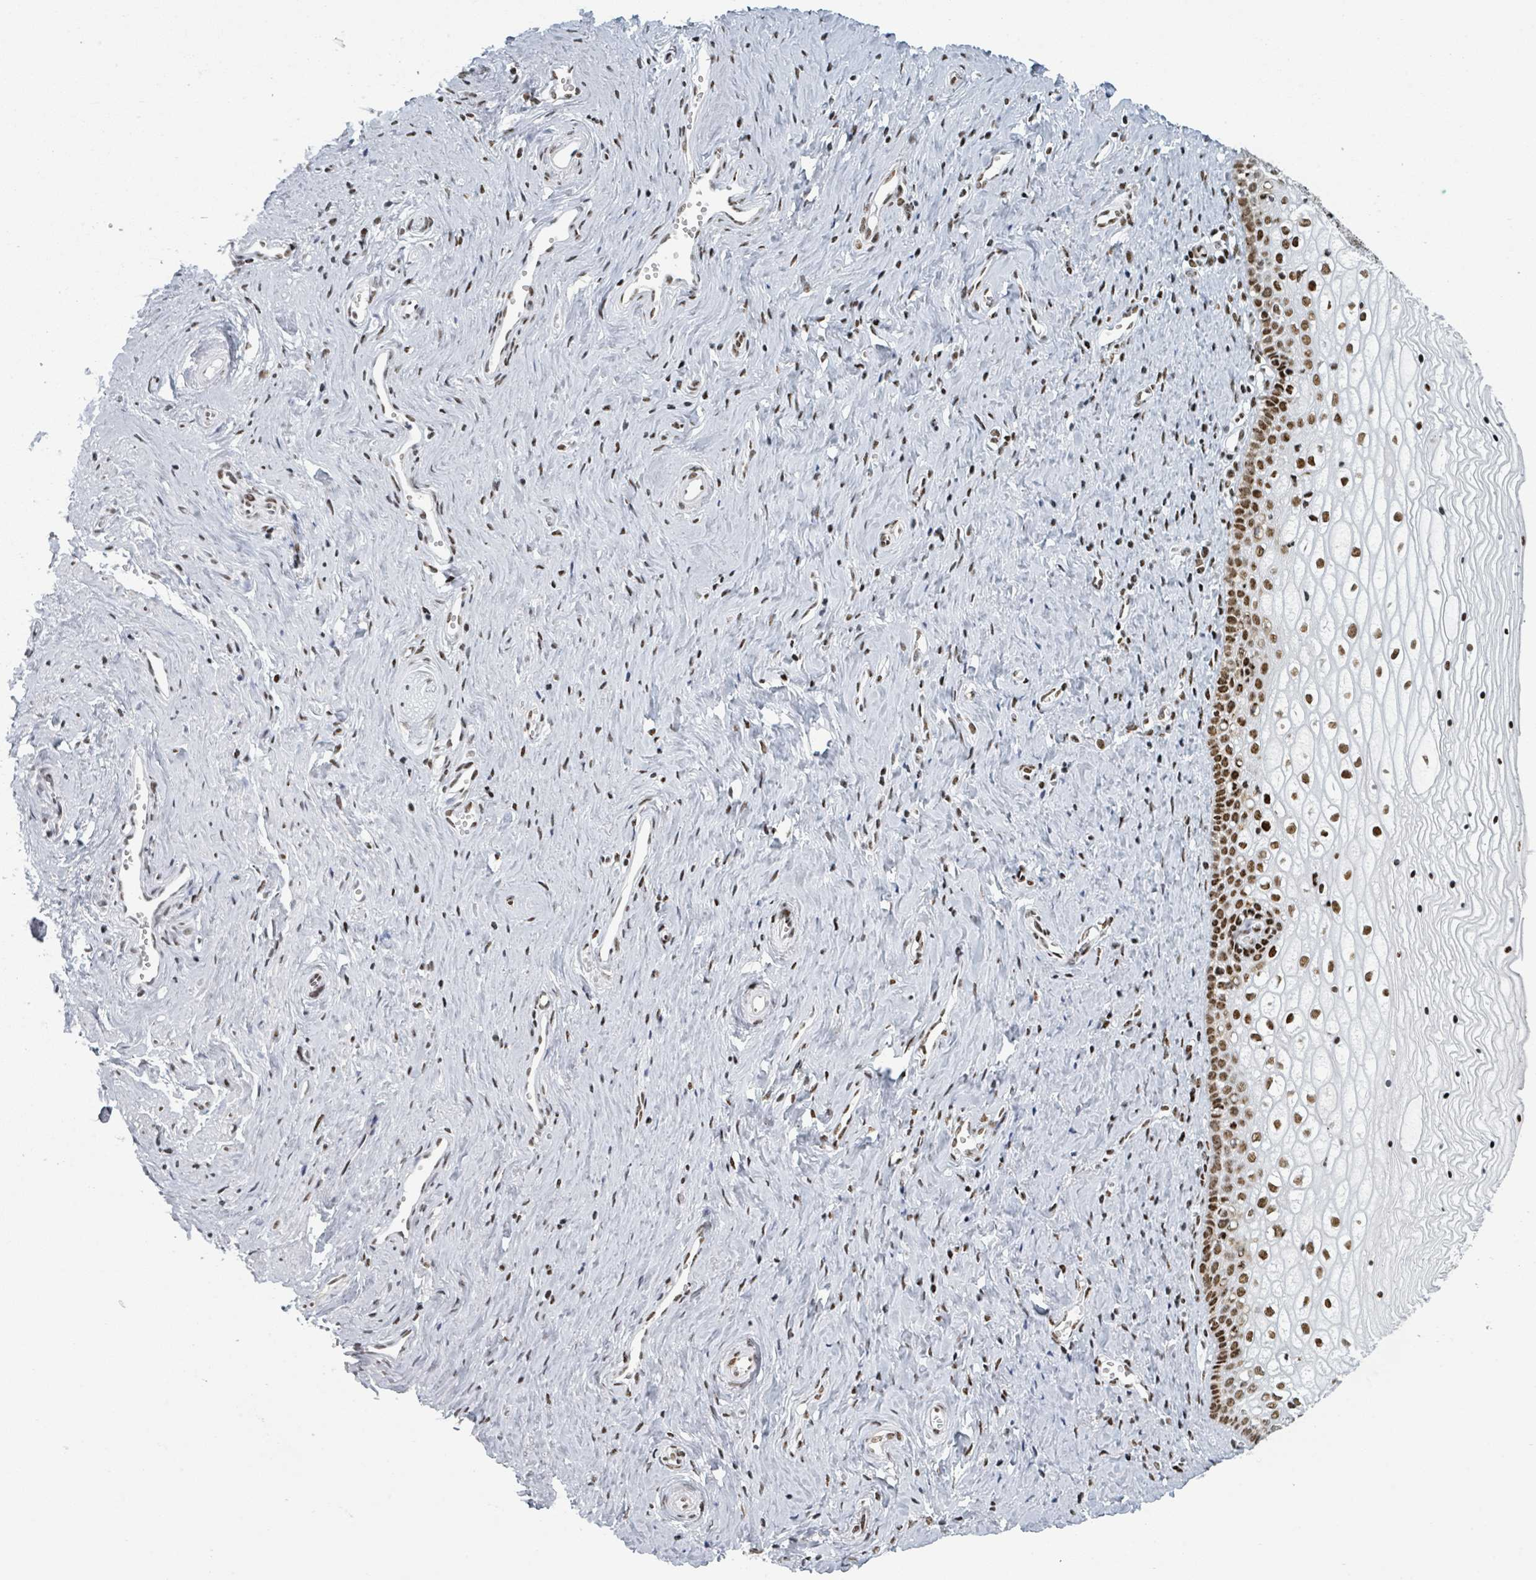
{"staining": {"intensity": "strong", "quantity": ">75%", "location": "nuclear"}, "tissue": "vagina", "cell_type": "Squamous epithelial cells", "image_type": "normal", "snomed": [{"axis": "morphology", "description": "Normal tissue, NOS"}, {"axis": "topography", "description": "Vagina"}], "caption": "Squamous epithelial cells reveal strong nuclear staining in approximately >75% of cells in benign vagina. The staining is performed using DAB brown chromogen to label protein expression. The nuclei are counter-stained blue using hematoxylin.", "gene": "DHX16", "patient": {"sex": "female", "age": 59}}